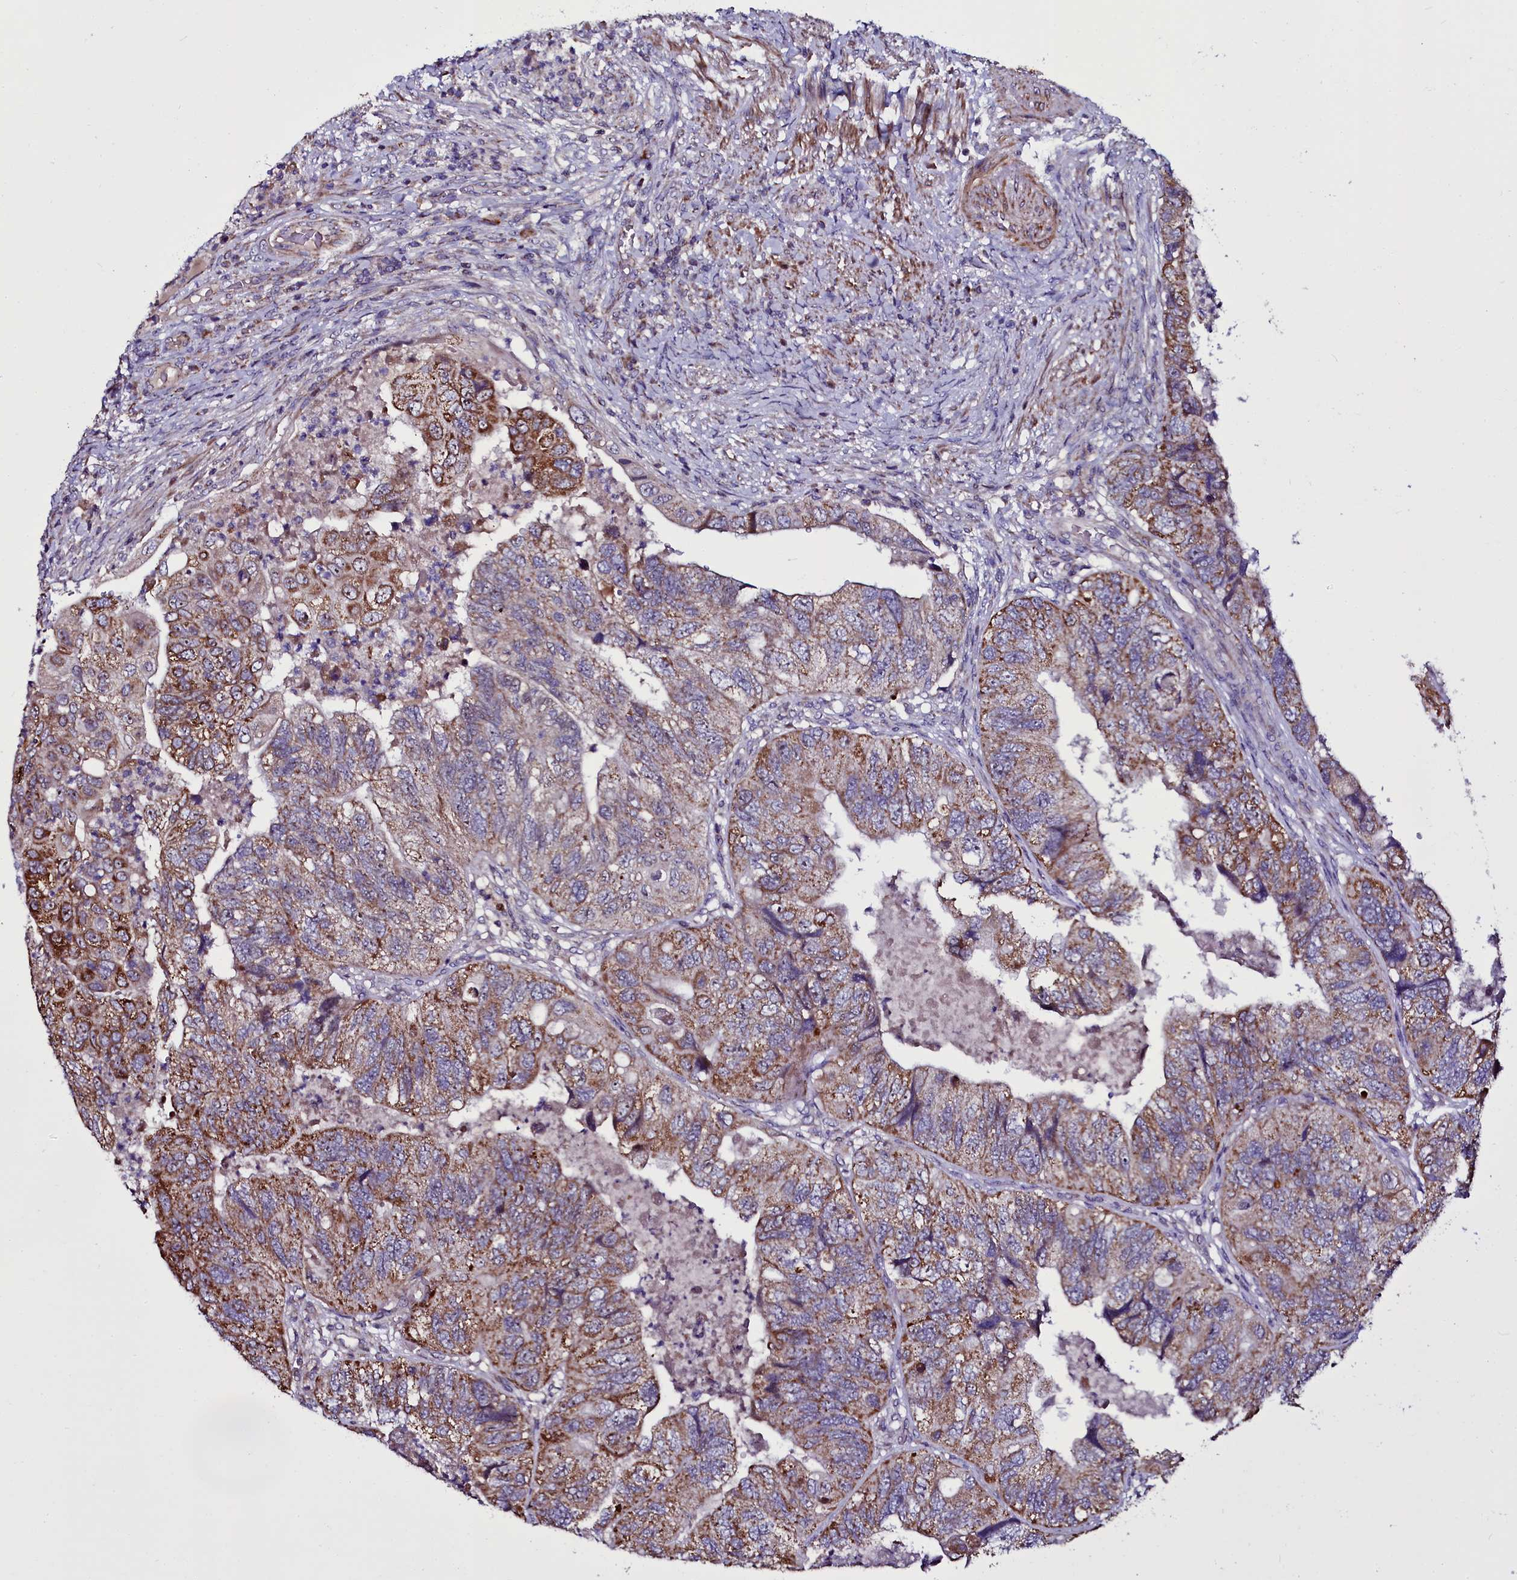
{"staining": {"intensity": "moderate", "quantity": ">75%", "location": "cytoplasmic/membranous"}, "tissue": "colorectal cancer", "cell_type": "Tumor cells", "image_type": "cancer", "snomed": [{"axis": "morphology", "description": "Adenocarcinoma, NOS"}, {"axis": "topography", "description": "Rectum"}], "caption": "This photomicrograph reveals immunohistochemistry (IHC) staining of human colorectal cancer (adenocarcinoma), with medium moderate cytoplasmic/membranous staining in about >75% of tumor cells.", "gene": "NAA80", "patient": {"sex": "male", "age": 63}}